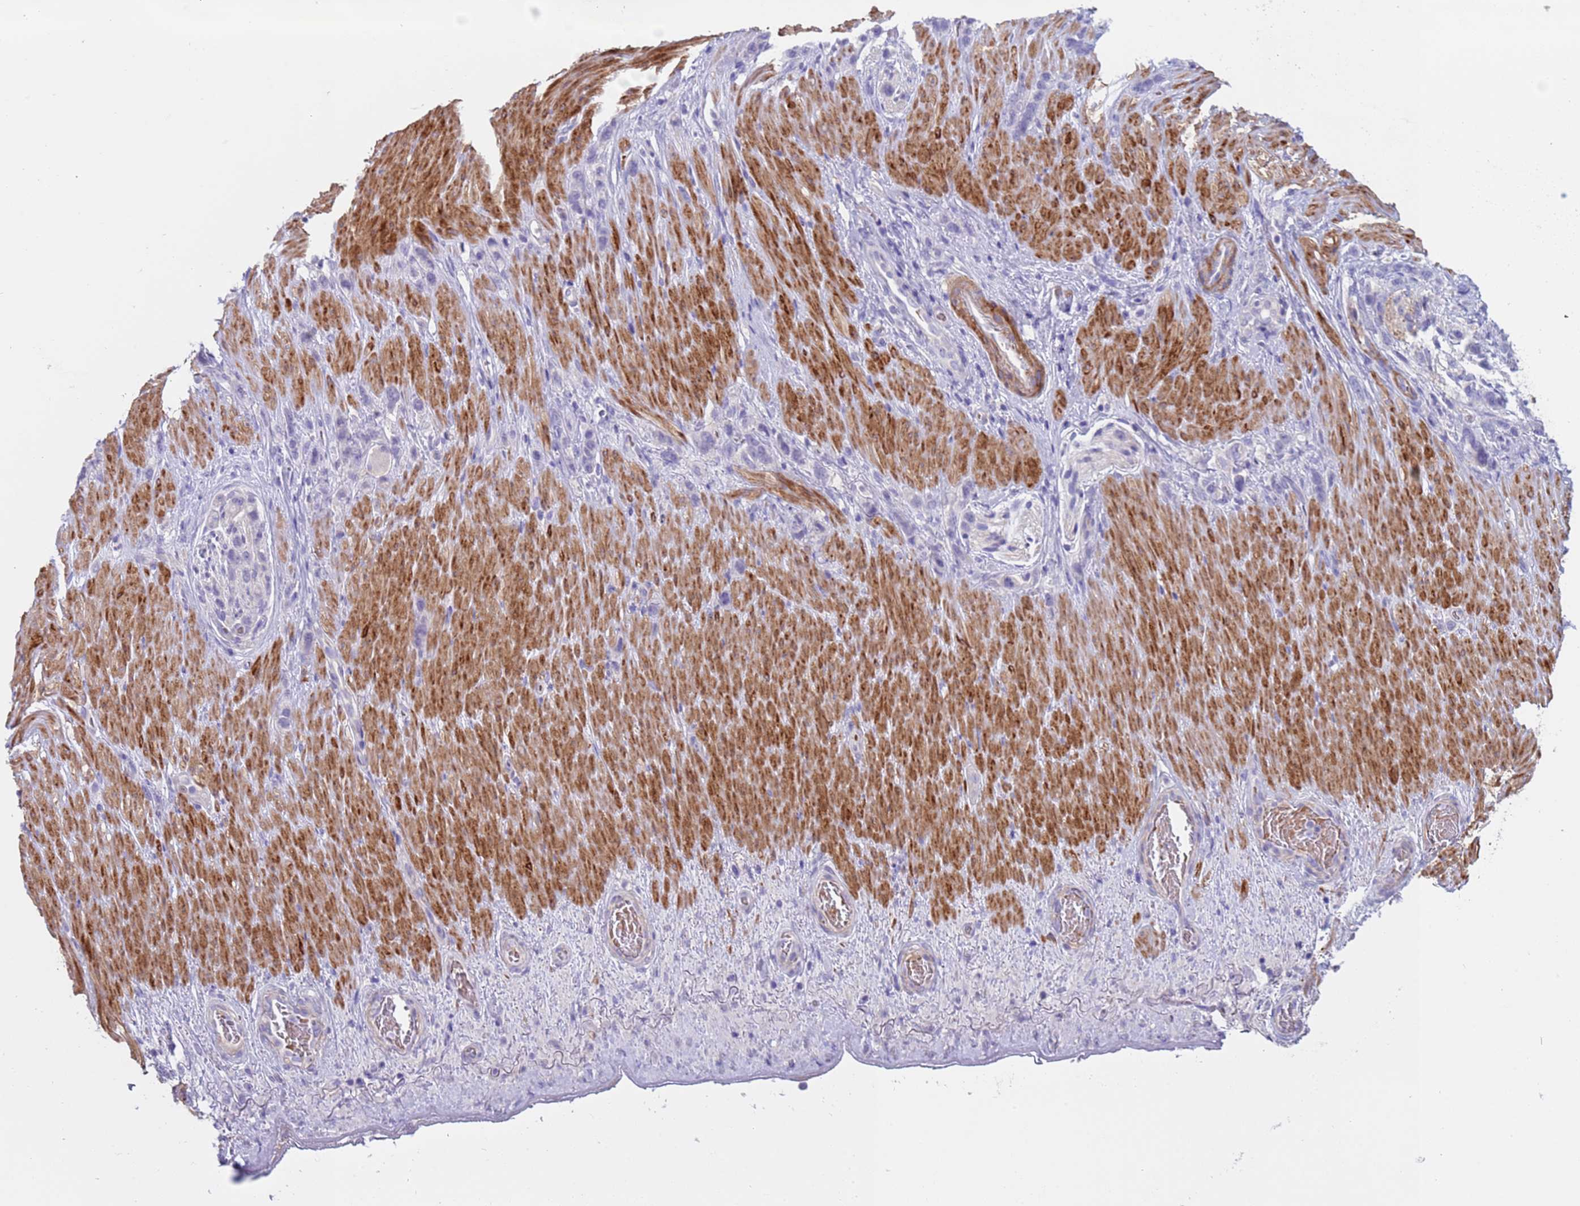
{"staining": {"intensity": "negative", "quantity": "none", "location": "none"}, "tissue": "stomach cancer", "cell_type": "Tumor cells", "image_type": "cancer", "snomed": [{"axis": "morphology", "description": "Adenocarcinoma, NOS"}, {"axis": "topography", "description": "Stomach"}], "caption": "The histopathology image shows no significant staining in tumor cells of stomach adenocarcinoma.", "gene": "KBTBD3", "patient": {"sex": "female", "age": 65}}